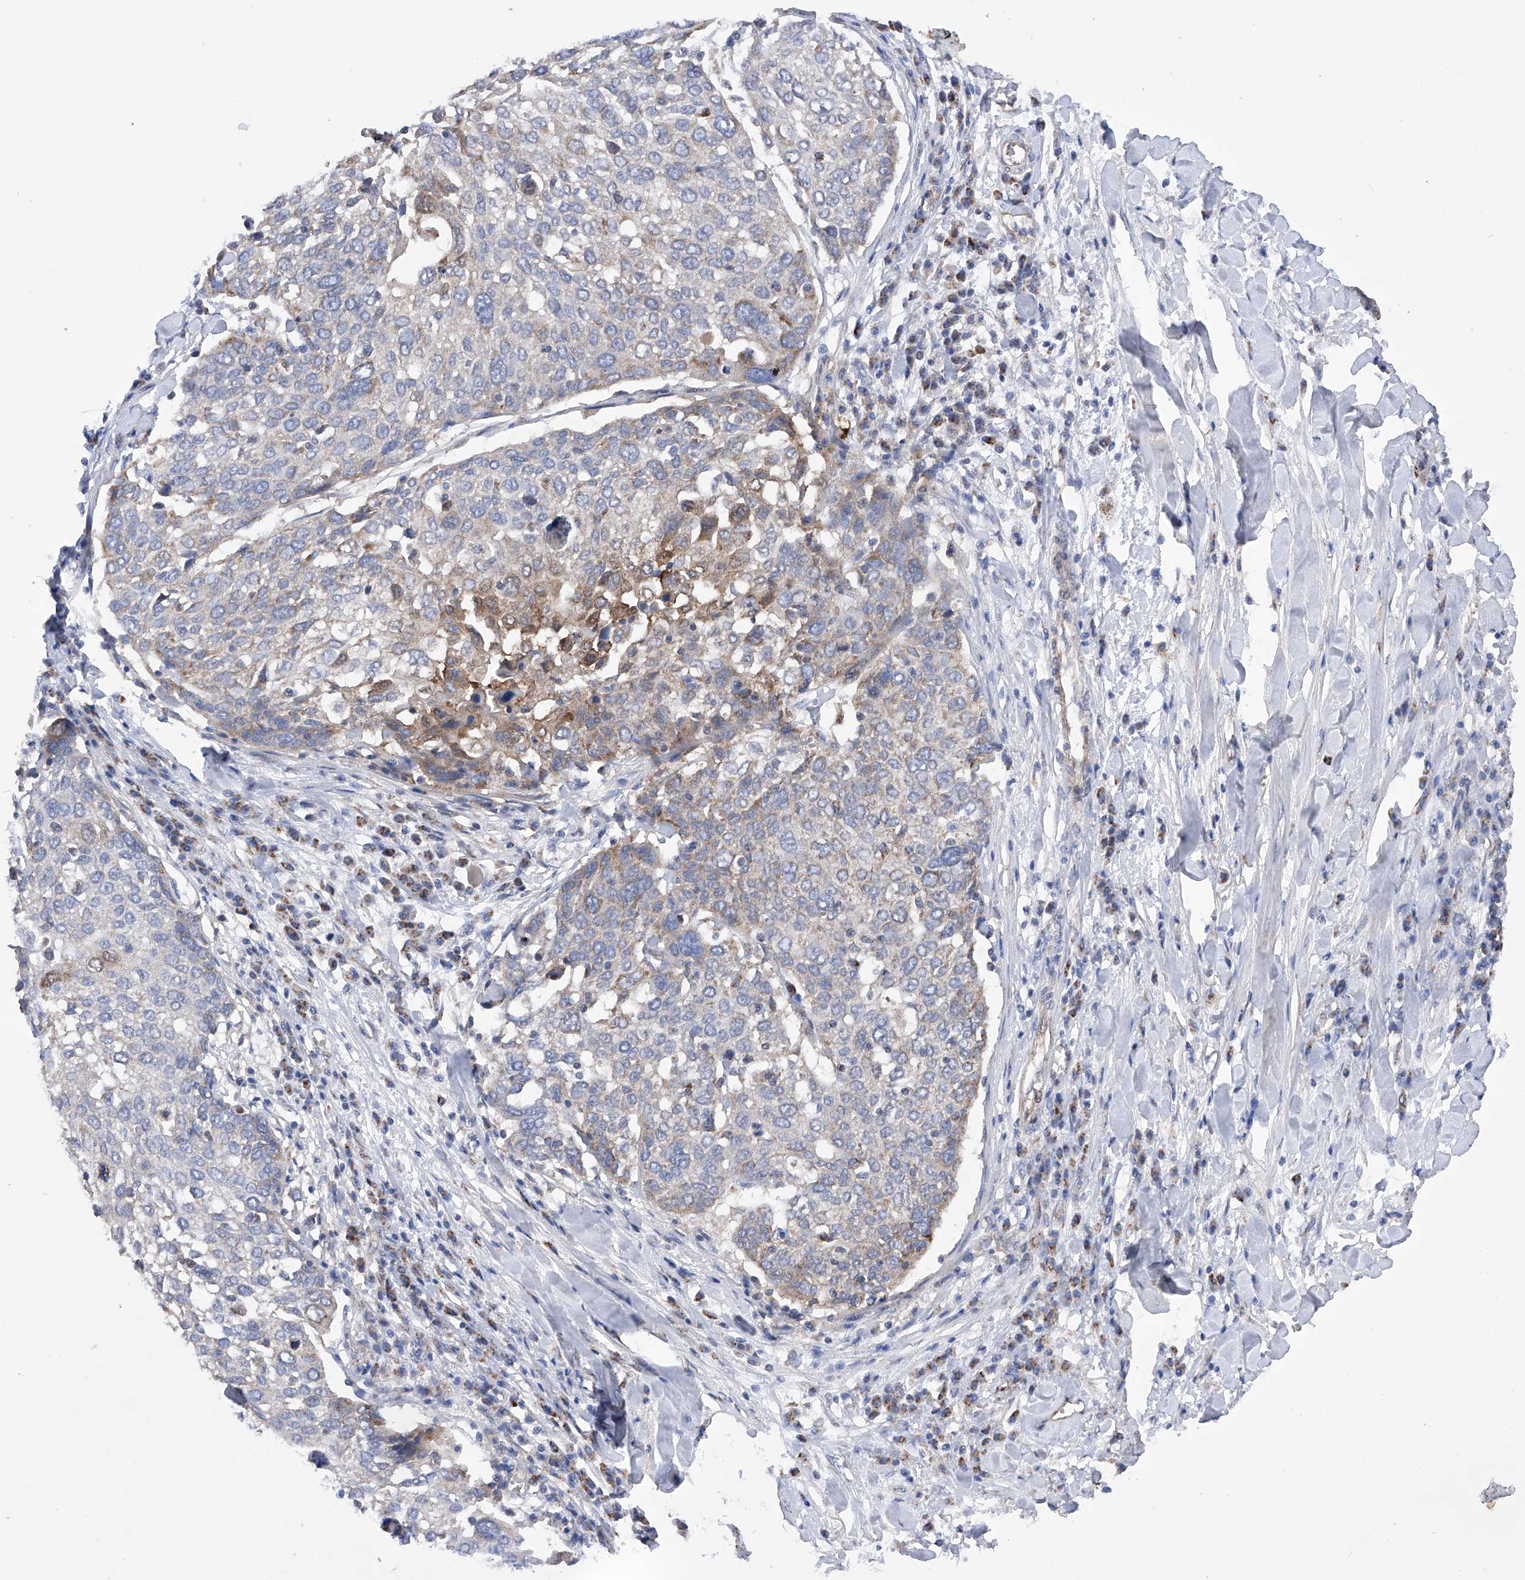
{"staining": {"intensity": "weak", "quantity": "<25%", "location": "cytoplasmic/membranous"}, "tissue": "lung cancer", "cell_type": "Tumor cells", "image_type": "cancer", "snomed": [{"axis": "morphology", "description": "Squamous cell carcinoma, NOS"}, {"axis": "topography", "description": "Lung"}], "caption": "This is a photomicrograph of immunohistochemistry (IHC) staining of squamous cell carcinoma (lung), which shows no positivity in tumor cells.", "gene": "EFCAB2", "patient": {"sex": "male", "age": 65}}